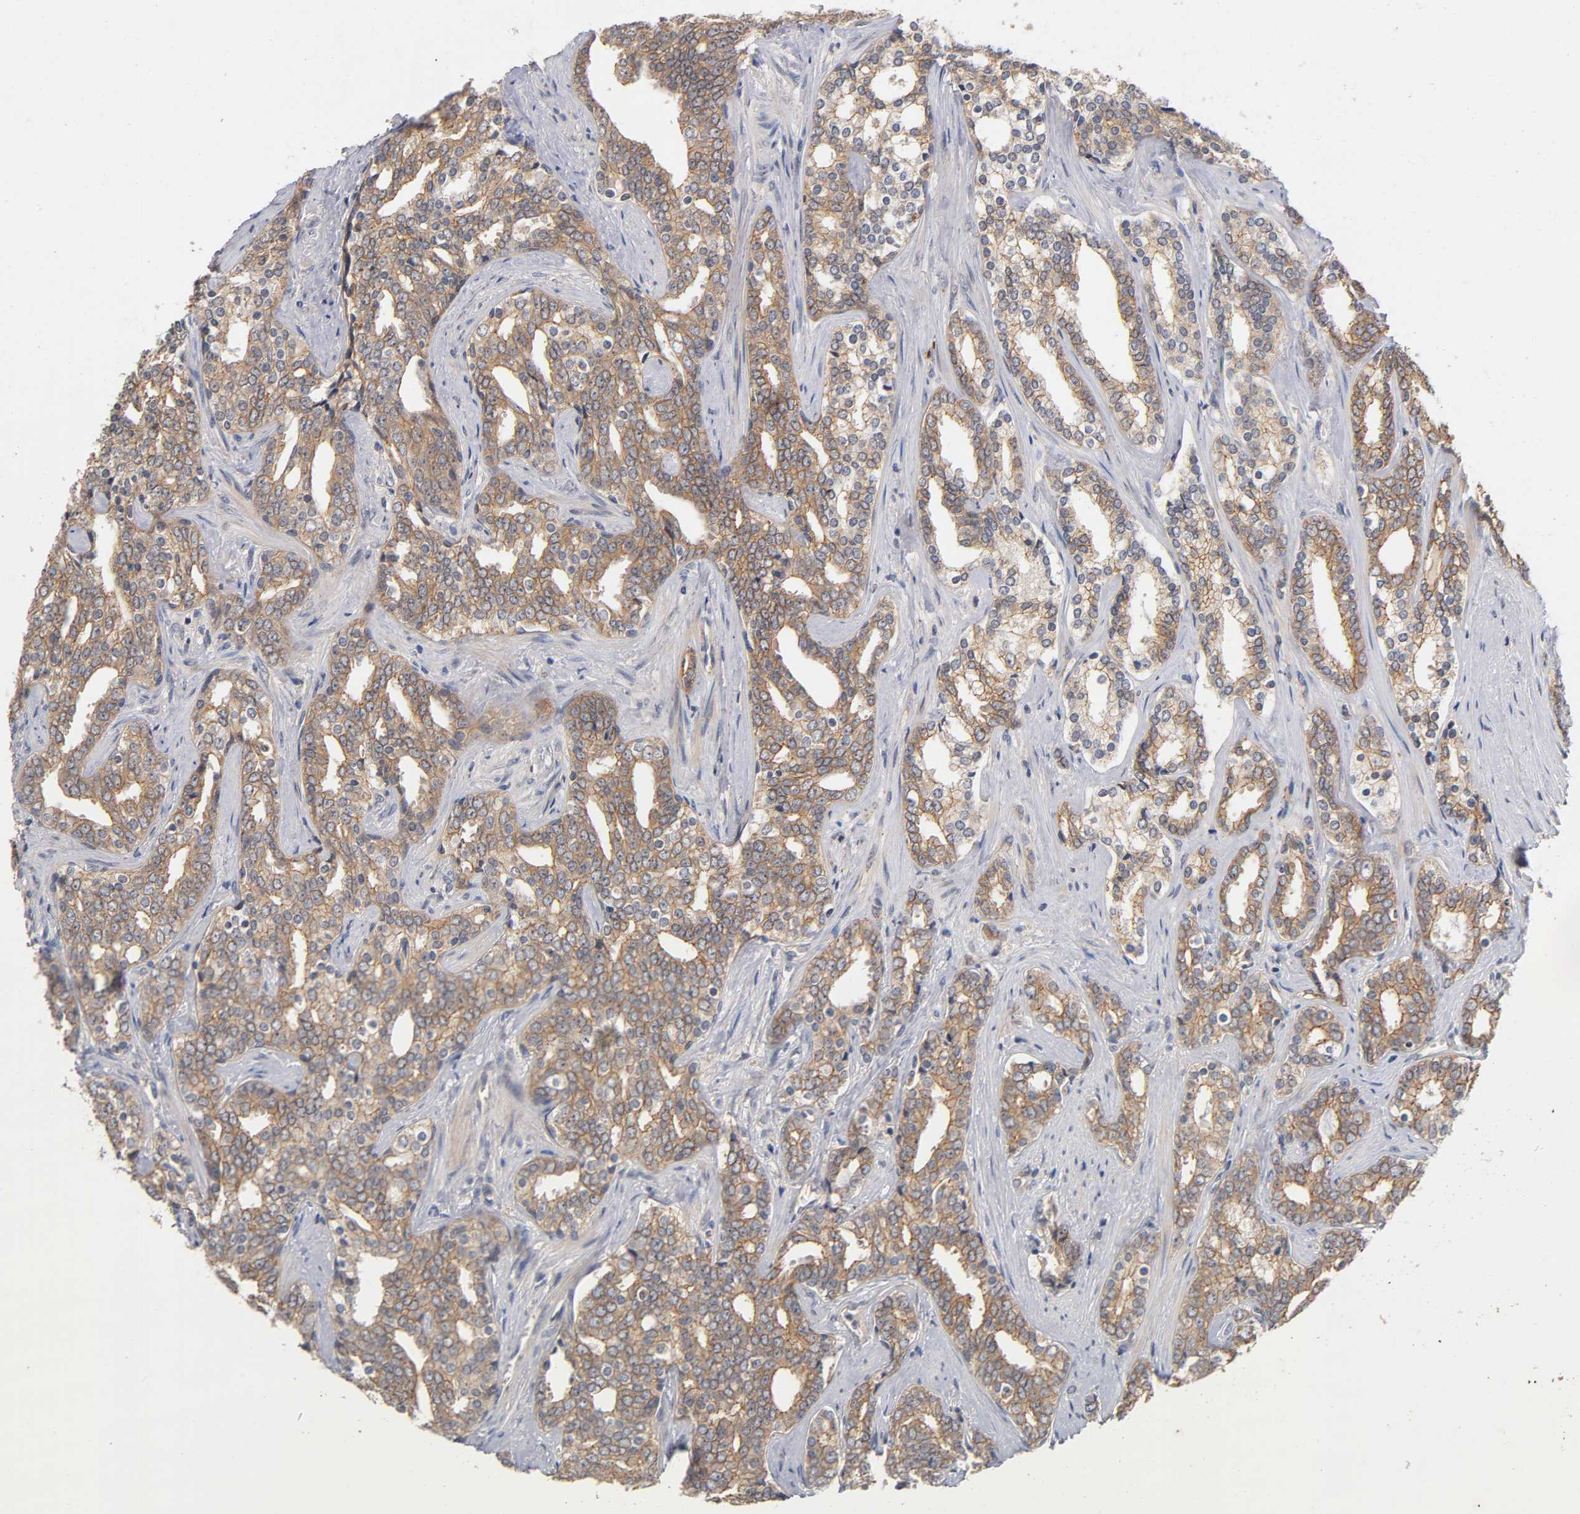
{"staining": {"intensity": "moderate", "quantity": ">75%", "location": "cytoplasmic/membranous"}, "tissue": "prostate cancer", "cell_type": "Tumor cells", "image_type": "cancer", "snomed": [{"axis": "morphology", "description": "Adenocarcinoma, High grade"}, {"axis": "topography", "description": "Prostate"}], "caption": "DAB immunohistochemical staining of human prostate adenocarcinoma (high-grade) reveals moderate cytoplasmic/membranous protein expression in about >75% of tumor cells.", "gene": "PDZD11", "patient": {"sex": "male", "age": 67}}